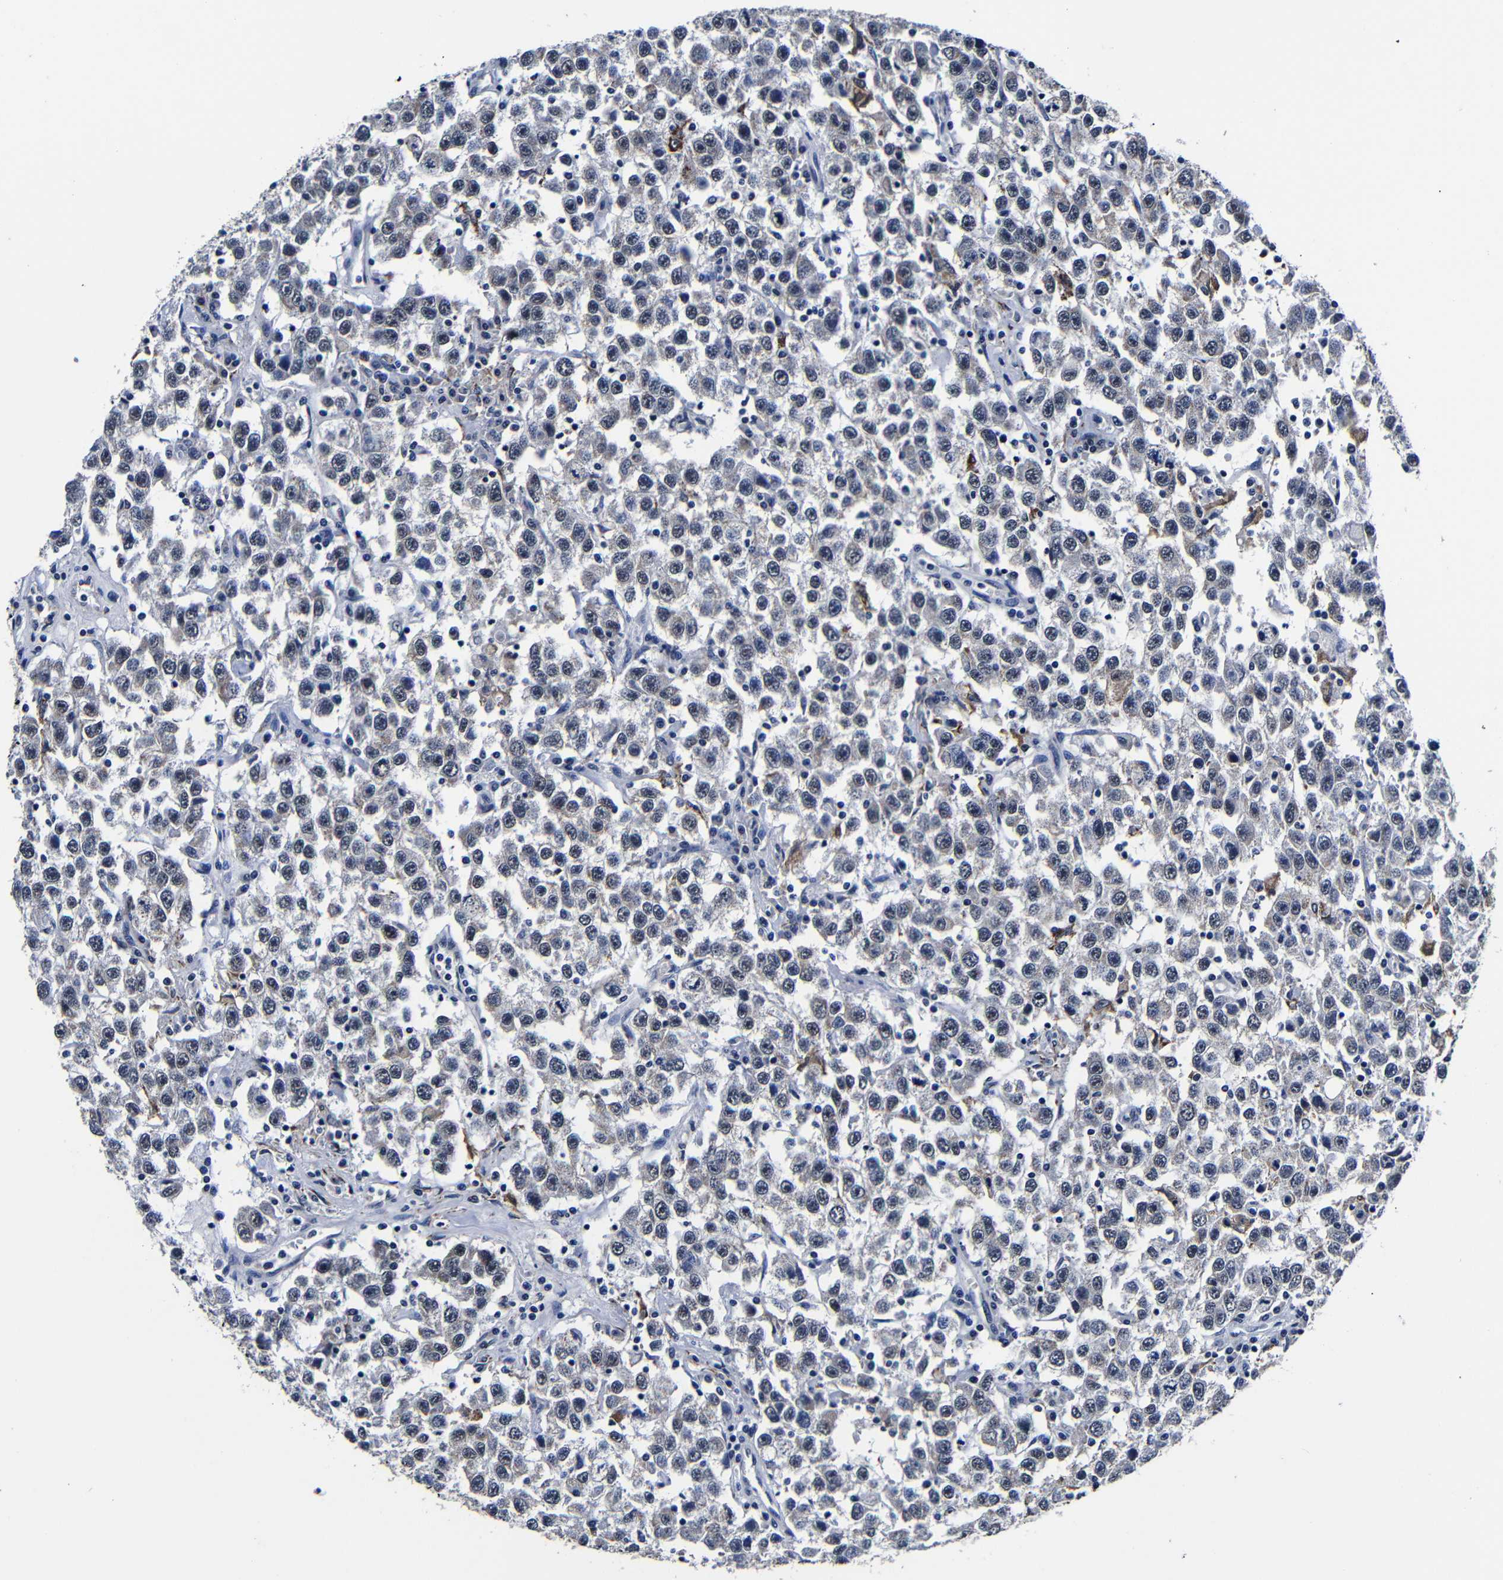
{"staining": {"intensity": "negative", "quantity": "none", "location": "none"}, "tissue": "testis cancer", "cell_type": "Tumor cells", "image_type": "cancer", "snomed": [{"axis": "morphology", "description": "Seminoma, NOS"}, {"axis": "topography", "description": "Testis"}], "caption": "Human testis seminoma stained for a protein using immunohistochemistry exhibits no positivity in tumor cells.", "gene": "DEPP1", "patient": {"sex": "male", "age": 41}}